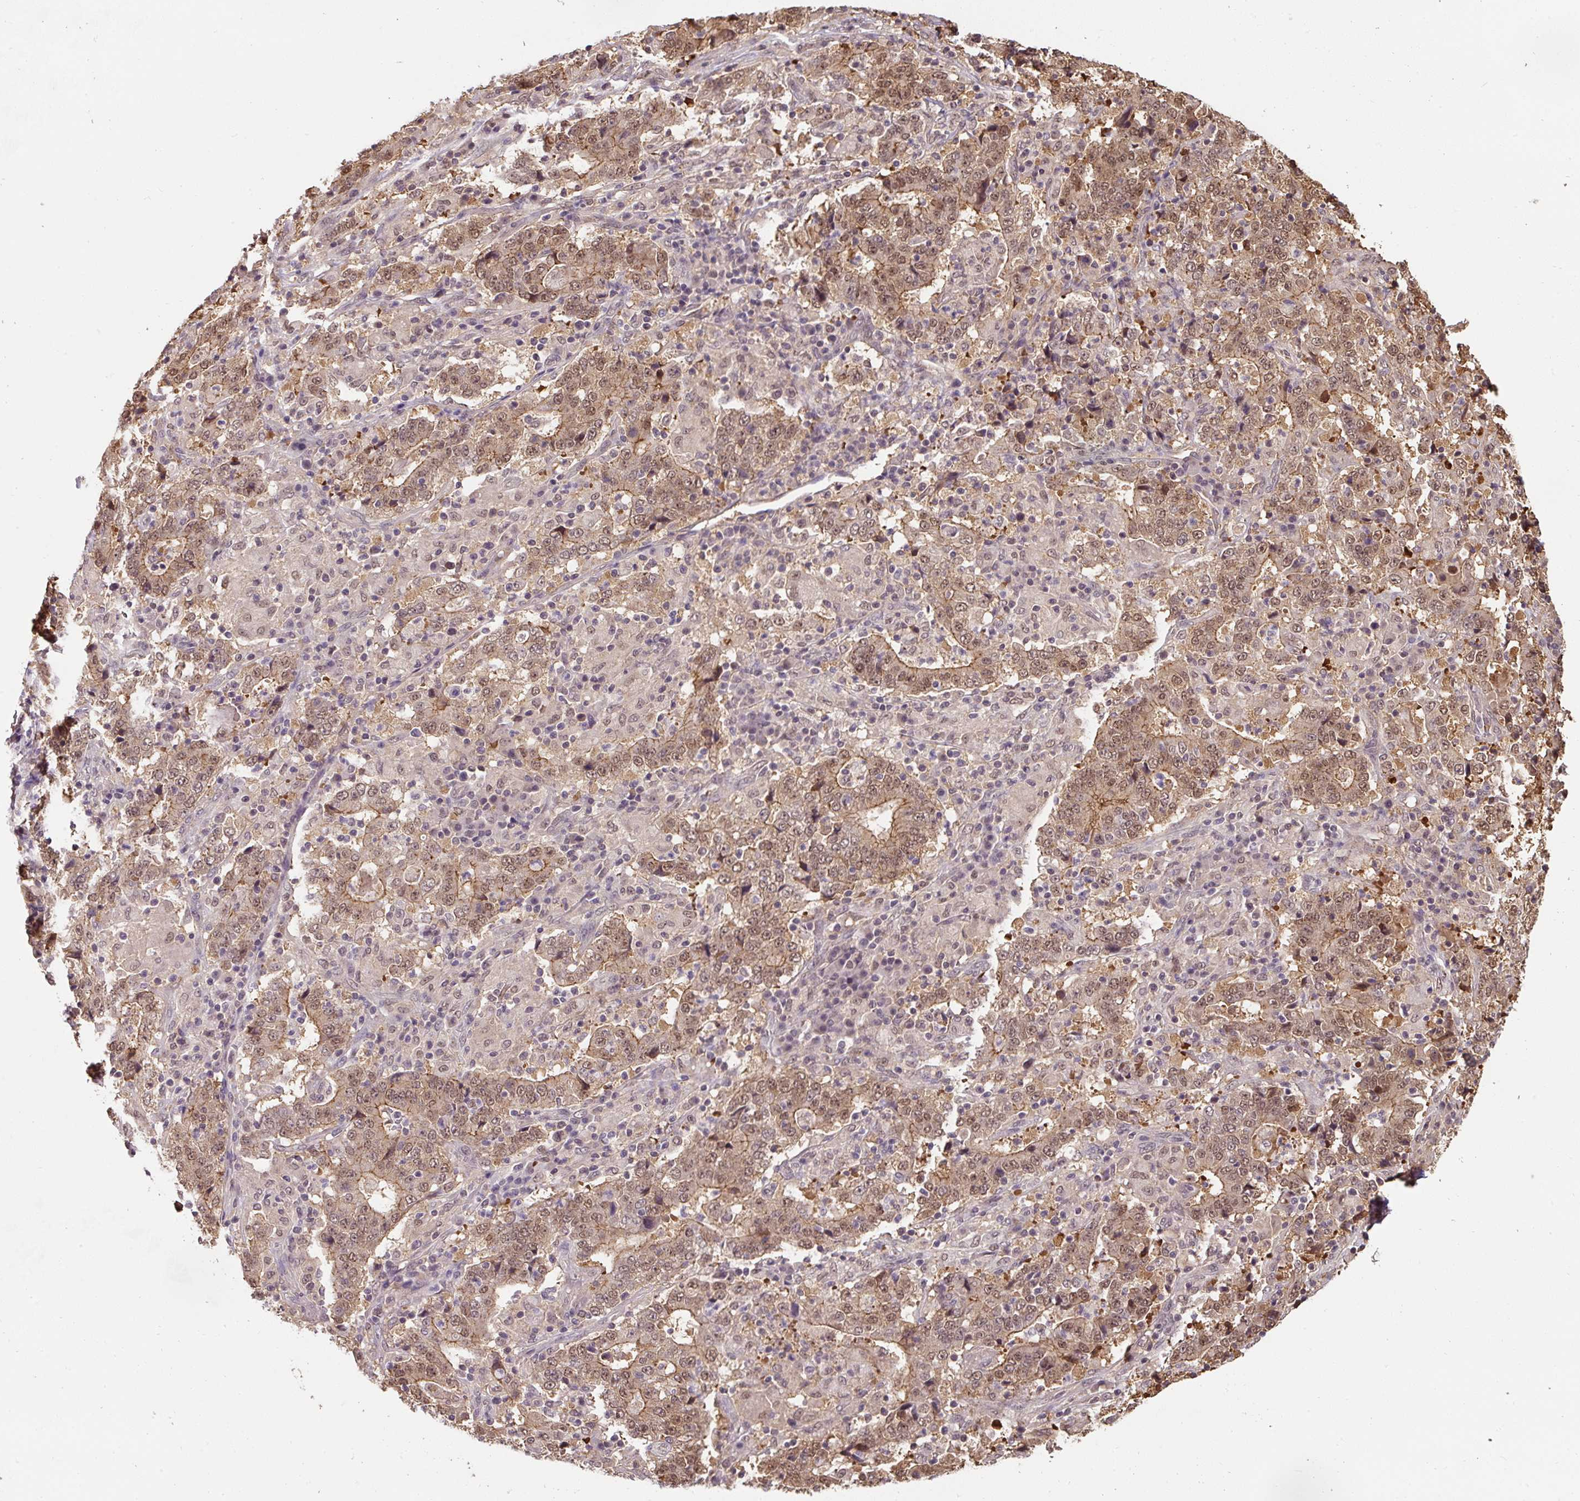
{"staining": {"intensity": "moderate", "quantity": ">75%", "location": "cytoplasmic/membranous,nuclear"}, "tissue": "stomach cancer", "cell_type": "Tumor cells", "image_type": "cancer", "snomed": [{"axis": "morphology", "description": "Normal tissue, NOS"}, {"axis": "morphology", "description": "Adenocarcinoma, NOS"}, {"axis": "topography", "description": "Stomach, upper"}, {"axis": "topography", "description": "Stomach"}], "caption": "An IHC photomicrograph of neoplastic tissue is shown. Protein staining in brown shows moderate cytoplasmic/membranous and nuclear positivity in stomach cancer within tumor cells. (DAB = brown stain, brightfield microscopy at high magnification).", "gene": "ST13", "patient": {"sex": "male", "age": 59}}